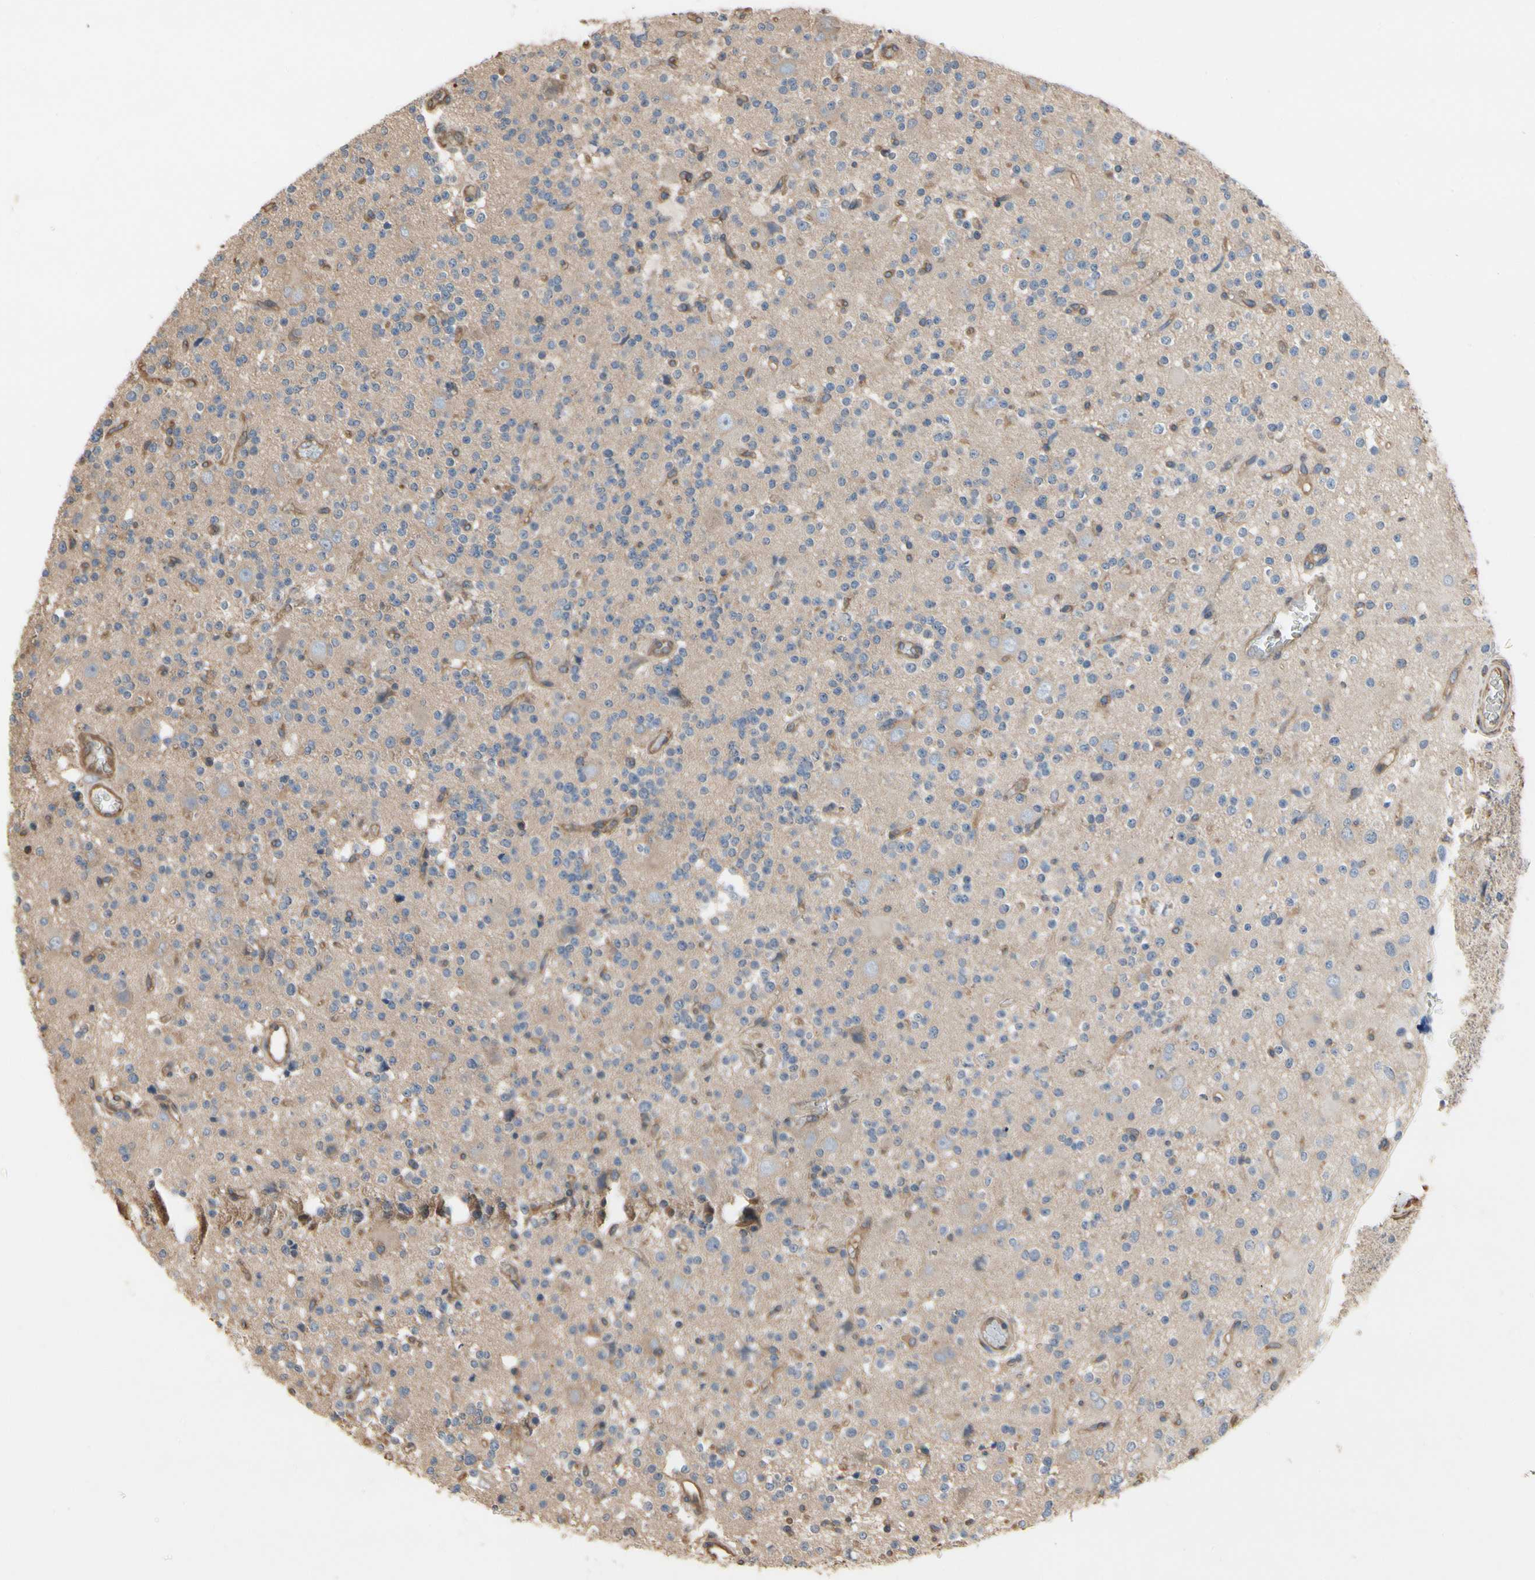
{"staining": {"intensity": "moderate", "quantity": "<25%", "location": "cytoplasmic/membranous"}, "tissue": "glioma", "cell_type": "Tumor cells", "image_type": "cancer", "snomed": [{"axis": "morphology", "description": "Glioma, malignant, High grade"}, {"axis": "topography", "description": "Brain"}], "caption": "Glioma was stained to show a protein in brown. There is low levels of moderate cytoplasmic/membranous positivity in about <25% of tumor cells. Using DAB (3,3'-diaminobenzidine) (brown) and hematoxylin (blue) stains, captured at high magnification using brightfield microscopy.", "gene": "PDZK1", "patient": {"sex": "male", "age": 47}}